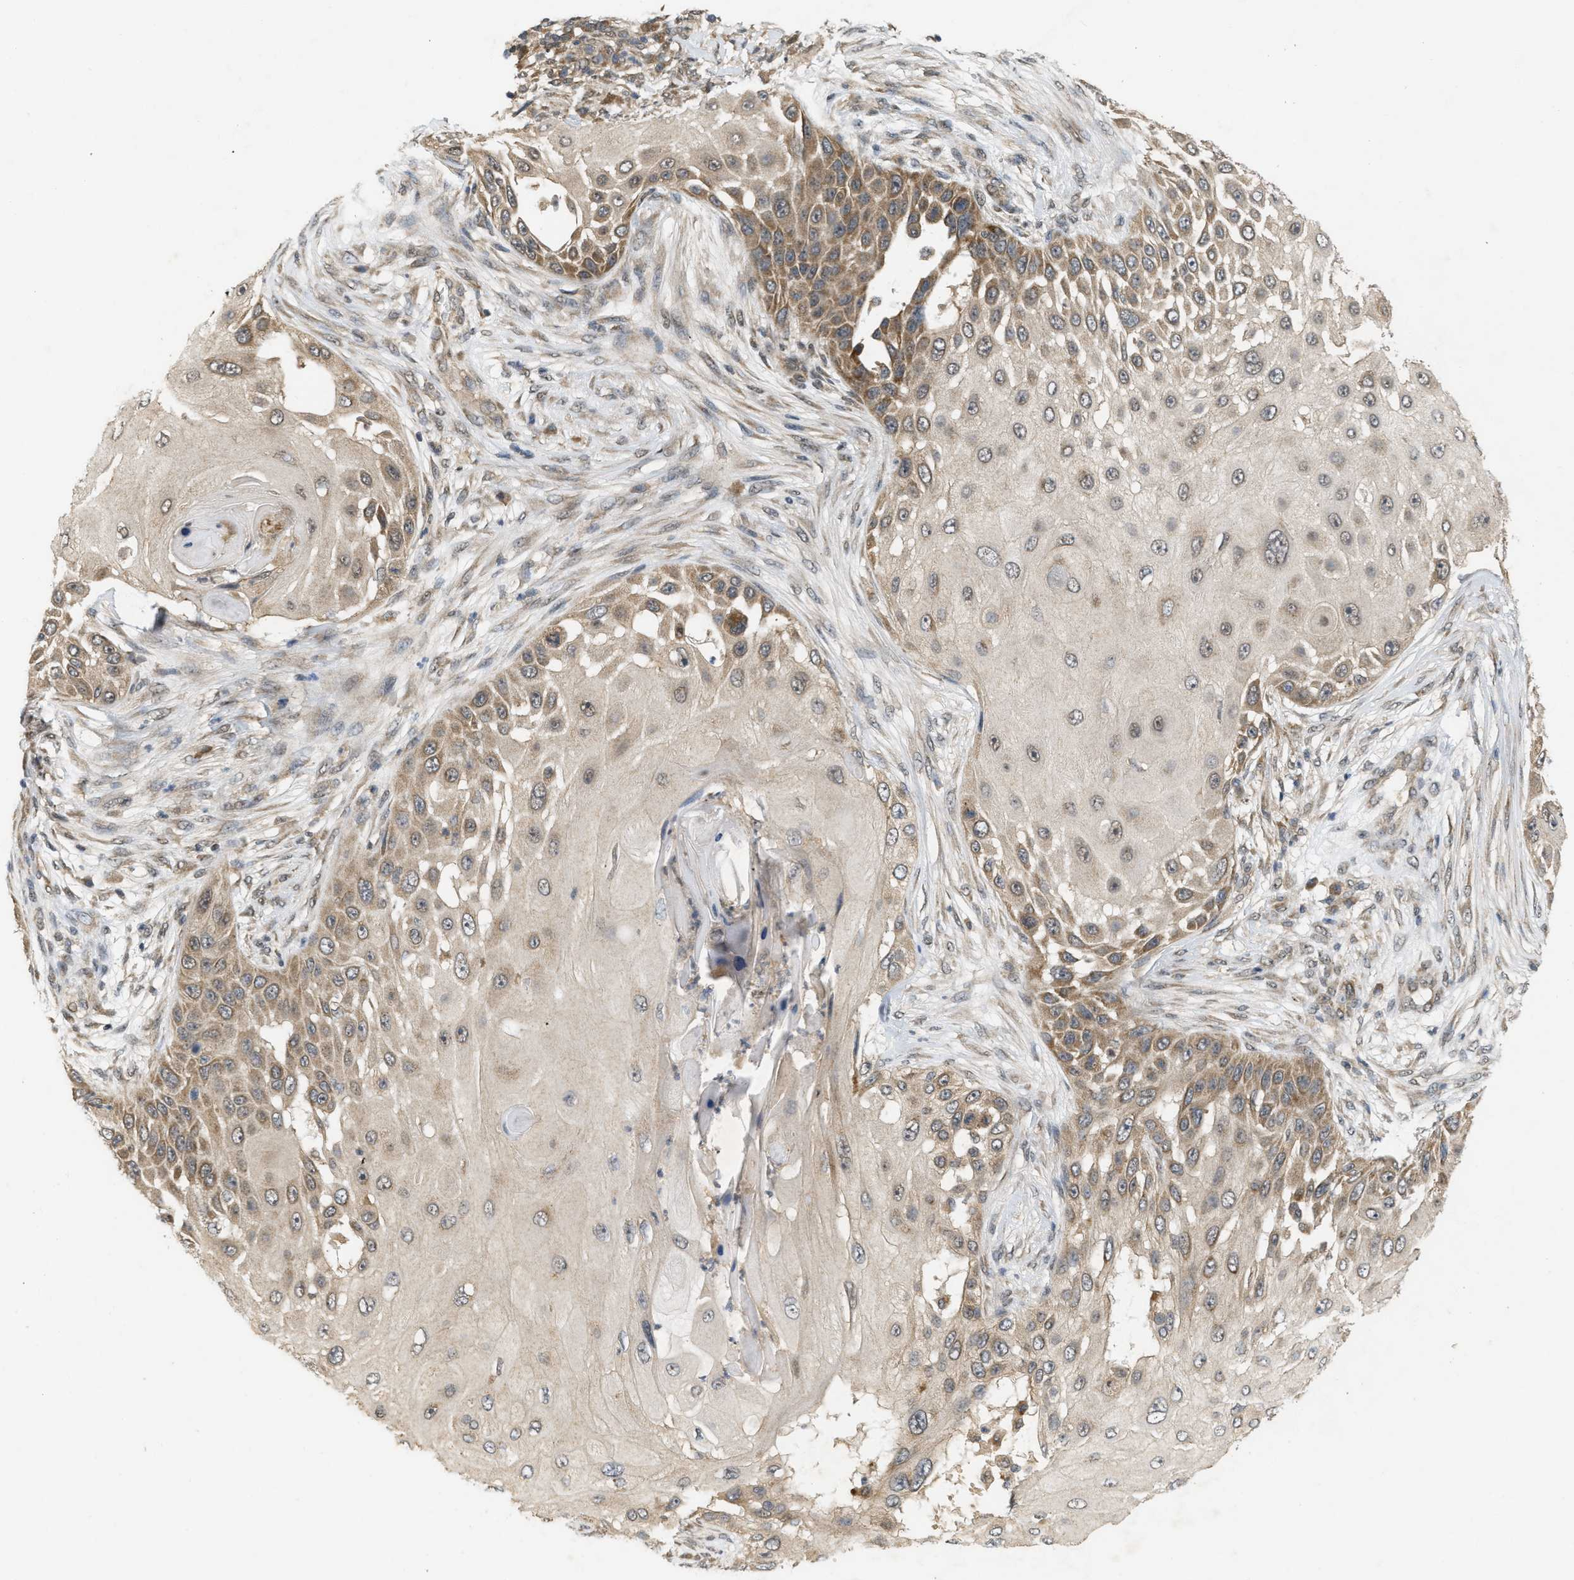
{"staining": {"intensity": "moderate", "quantity": ">75%", "location": "cytoplasmic/membranous"}, "tissue": "skin cancer", "cell_type": "Tumor cells", "image_type": "cancer", "snomed": [{"axis": "morphology", "description": "Squamous cell carcinoma, NOS"}, {"axis": "topography", "description": "Skin"}], "caption": "Squamous cell carcinoma (skin) stained with a protein marker exhibits moderate staining in tumor cells.", "gene": "PRKD1", "patient": {"sex": "female", "age": 44}}